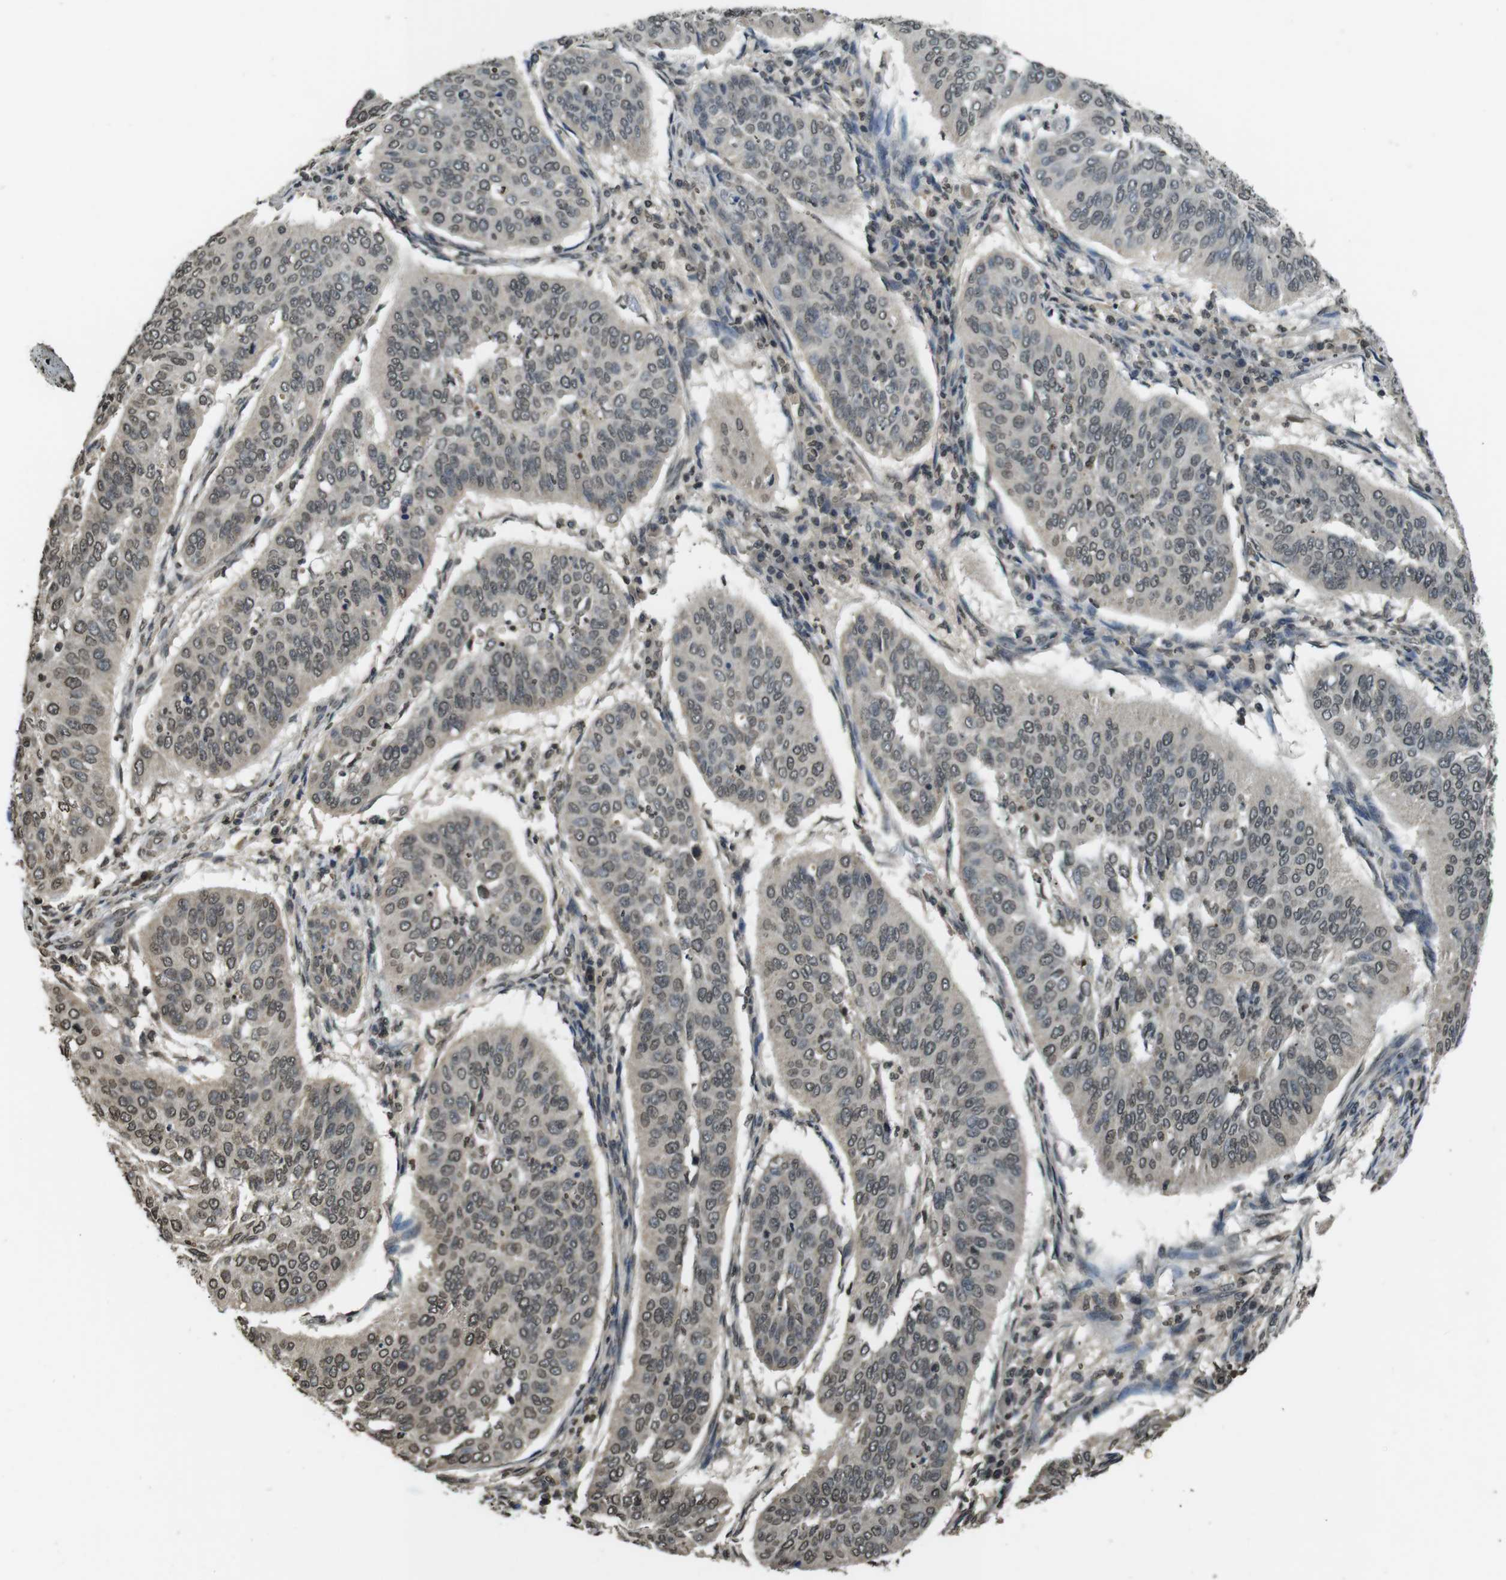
{"staining": {"intensity": "weak", "quantity": ">75%", "location": "cytoplasmic/membranous,nuclear"}, "tissue": "cervical cancer", "cell_type": "Tumor cells", "image_type": "cancer", "snomed": [{"axis": "morphology", "description": "Normal tissue, NOS"}, {"axis": "morphology", "description": "Squamous cell carcinoma, NOS"}, {"axis": "topography", "description": "Cervix"}], "caption": "Protein staining shows weak cytoplasmic/membranous and nuclear staining in approximately >75% of tumor cells in cervical squamous cell carcinoma.", "gene": "MAF", "patient": {"sex": "female", "age": 39}}